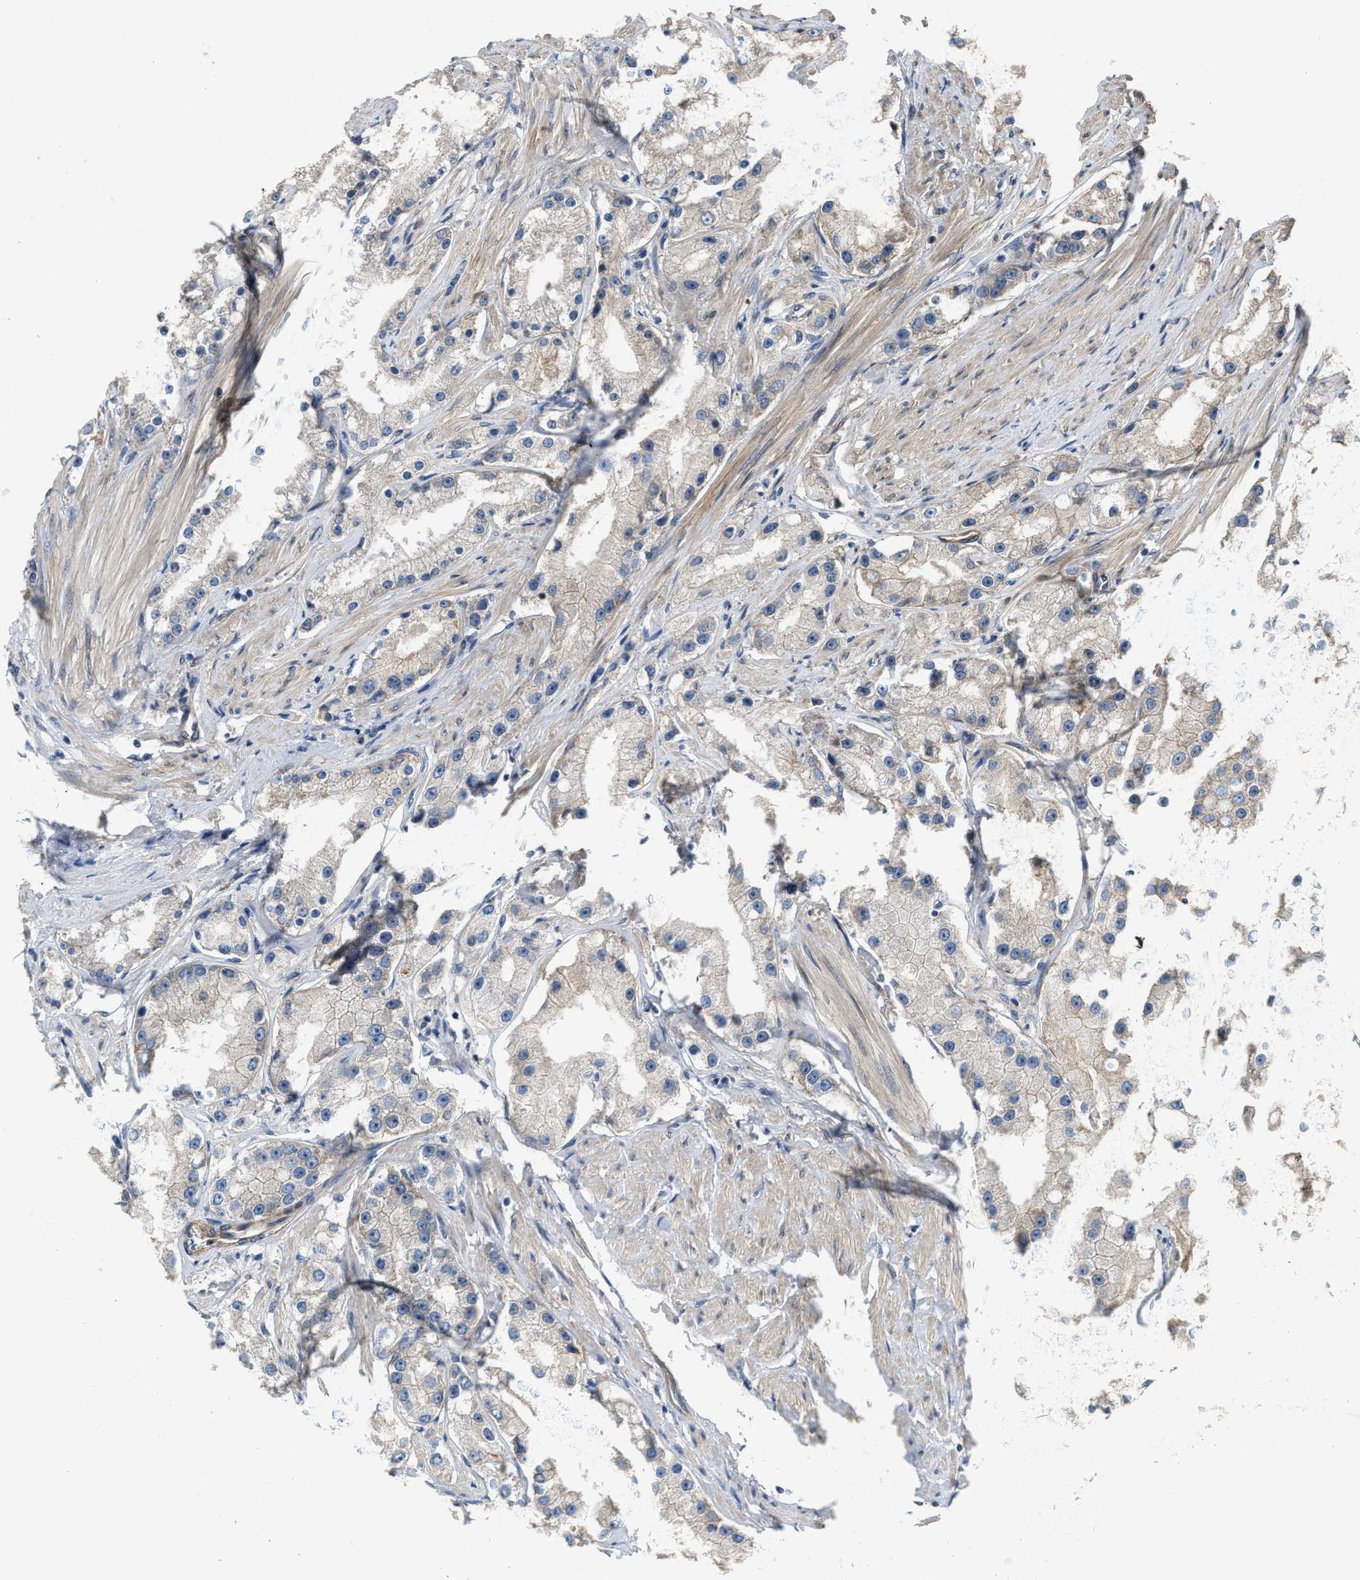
{"staining": {"intensity": "negative", "quantity": "none", "location": "none"}, "tissue": "prostate cancer", "cell_type": "Tumor cells", "image_type": "cancer", "snomed": [{"axis": "morphology", "description": "Adenocarcinoma, Low grade"}, {"axis": "topography", "description": "Prostate"}], "caption": "High magnification brightfield microscopy of adenocarcinoma (low-grade) (prostate) stained with DAB (brown) and counterstained with hematoxylin (blue): tumor cells show no significant expression. Nuclei are stained in blue.", "gene": "UTRN", "patient": {"sex": "male", "age": 63}}